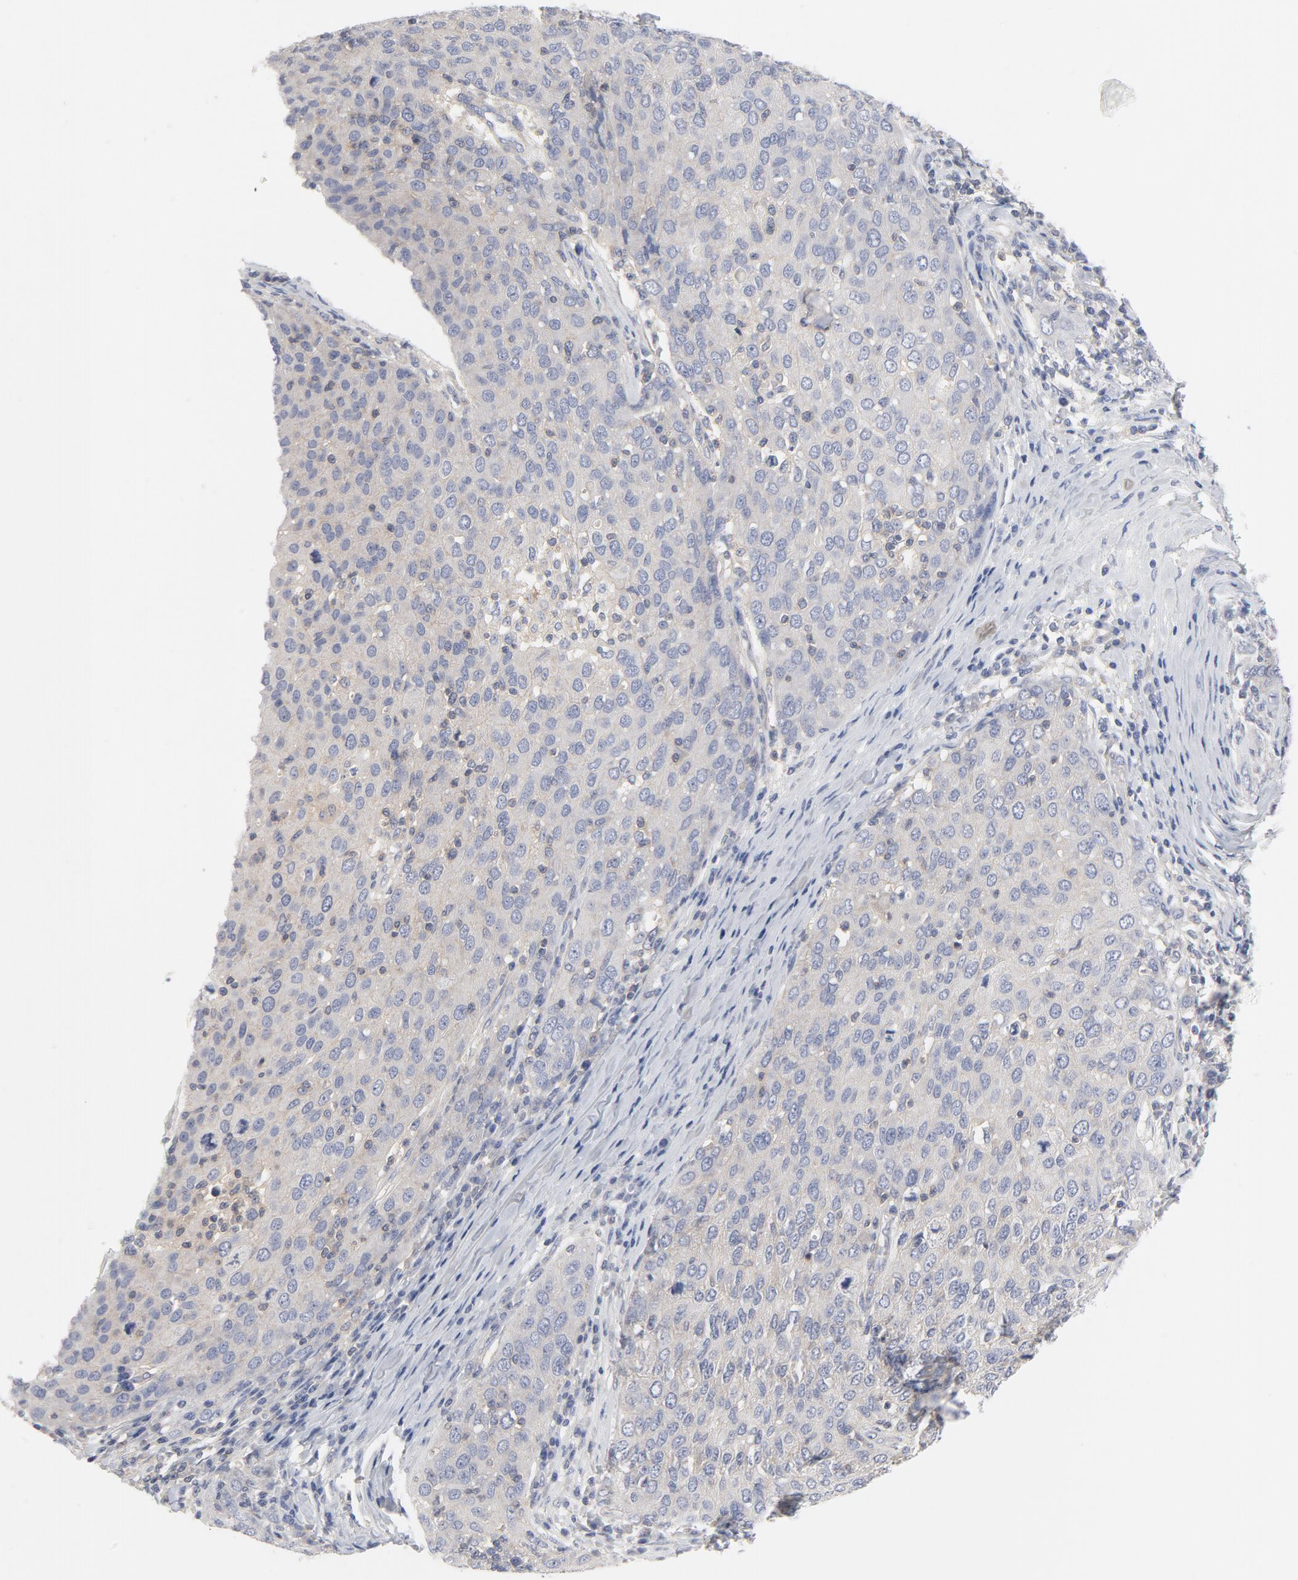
{"staining": {"intensity": "negative", "quantity": "none", "location": "none"}, "tissue": "ovarian cancer", "cell_type": "Tumor cells", "image_type": "cancer", "snomed": [{"axis": "morphology", "description": "Carcinoma, endometroid"}, {"axis": "topography", "description": "Ovary"}], "caption": "This image is of endometroid carcinoma (ovarian) stained with immunohistochemistry to label a protein in brown with the nuclei are counter-stained blue. There is no positivity in tumor cells.", "gene": "ROCK1", "patient": {"sex": "female", "age": 50}}